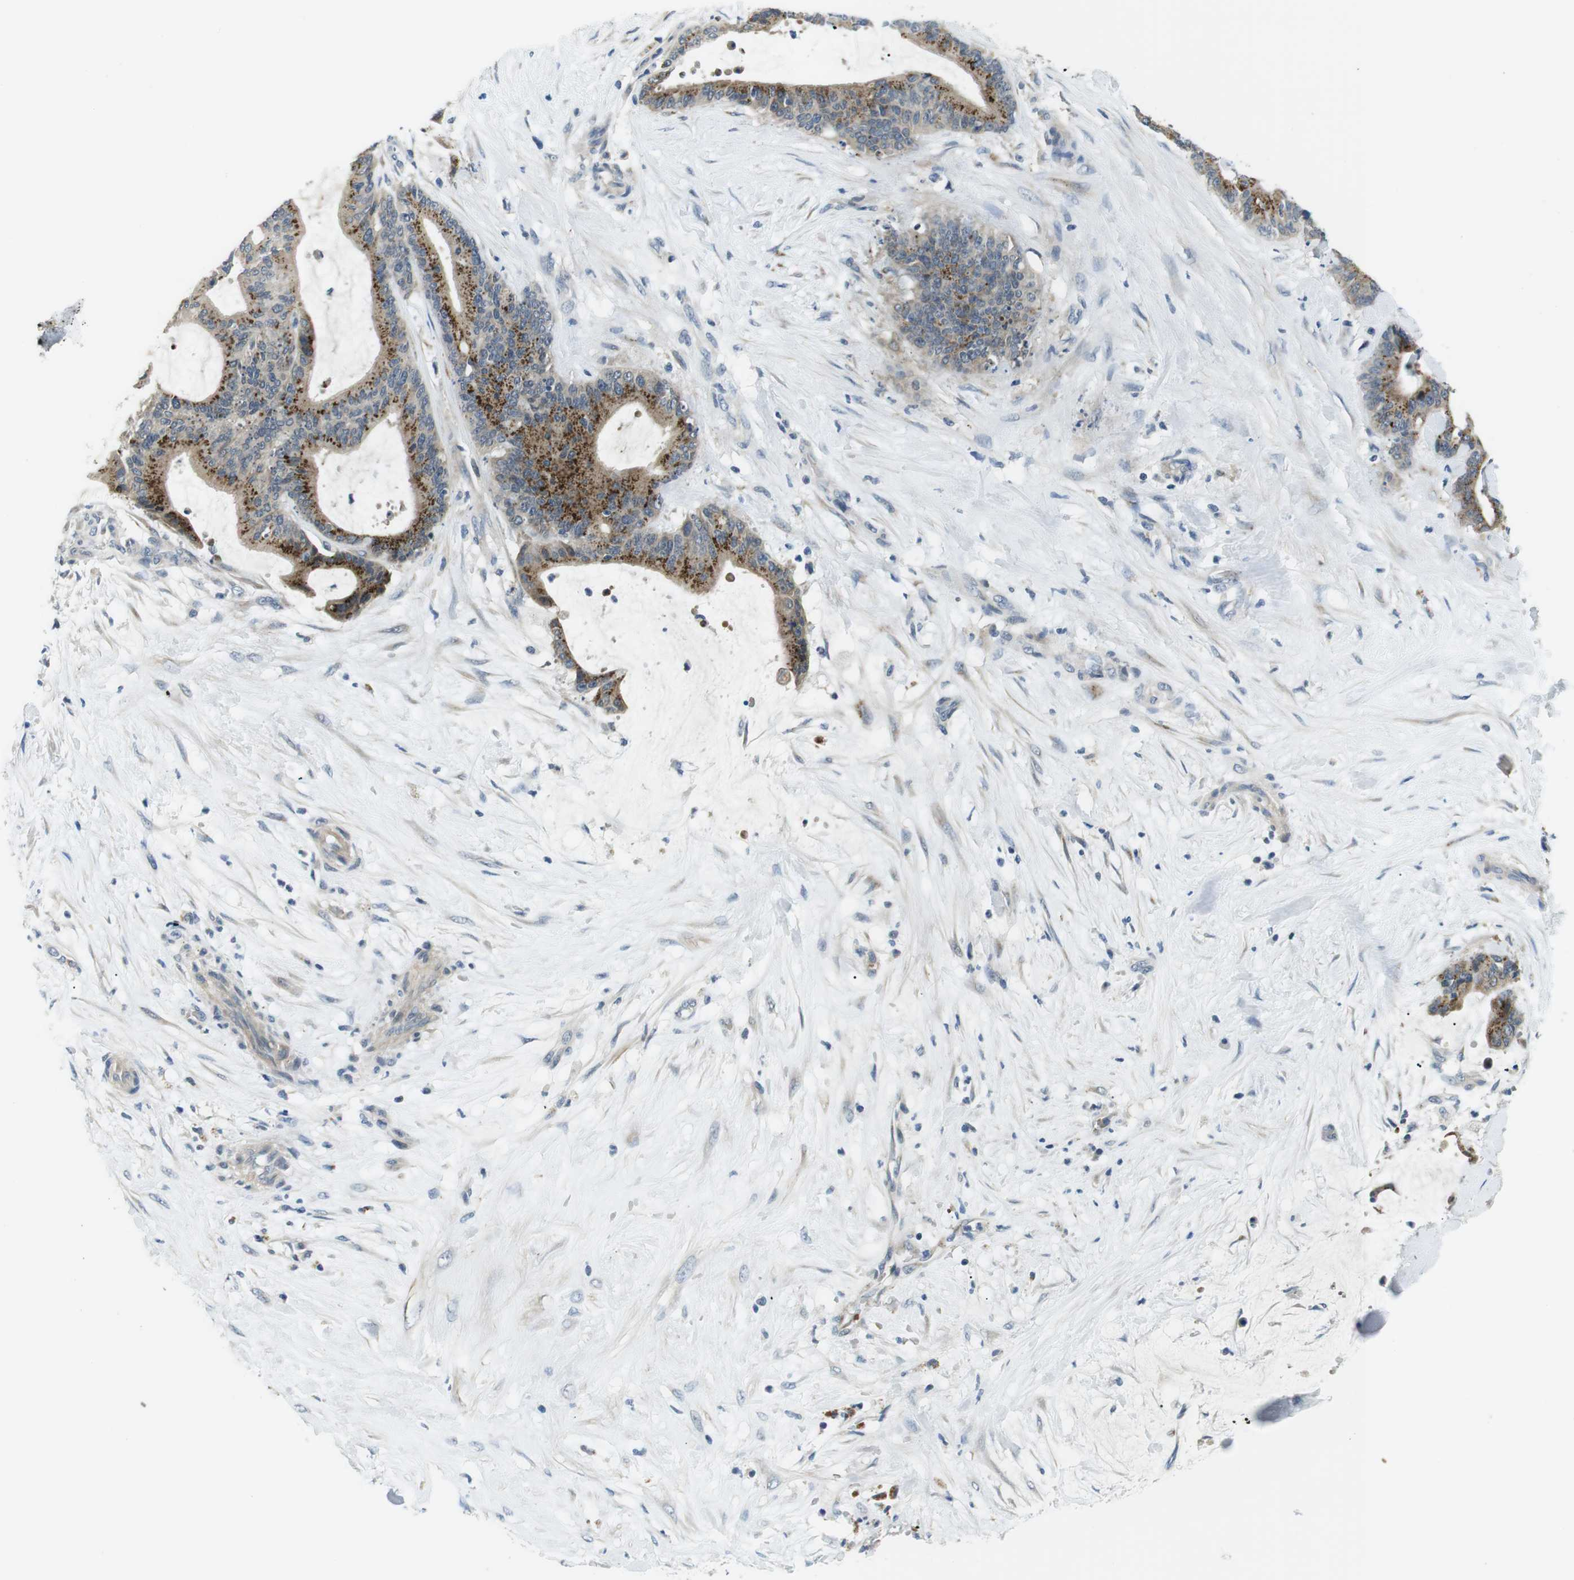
{"staining": {"intensity": "moderate", "quantity": ">75%", "location": "cytoplasmic/membranous"}, "tissue": "liver cancer", "cell_type": "Tumor cells", "image_type": "cancer", "snomed": [{"axis": "morphology", "description": "Cholangiocarcinoma"}, {"axis": "topography", "description": "Liver"}], "caption": "Protein staining of cholangiocarcinoma (liver) tissue displays moderate cytoplasmic/membranous staining in about >75% of tumor cells. The protein is shown in brown color, while the nuclei are stained blue.", "gene": "WSCD1", "patient": {"sex": "female", "age": 73}}